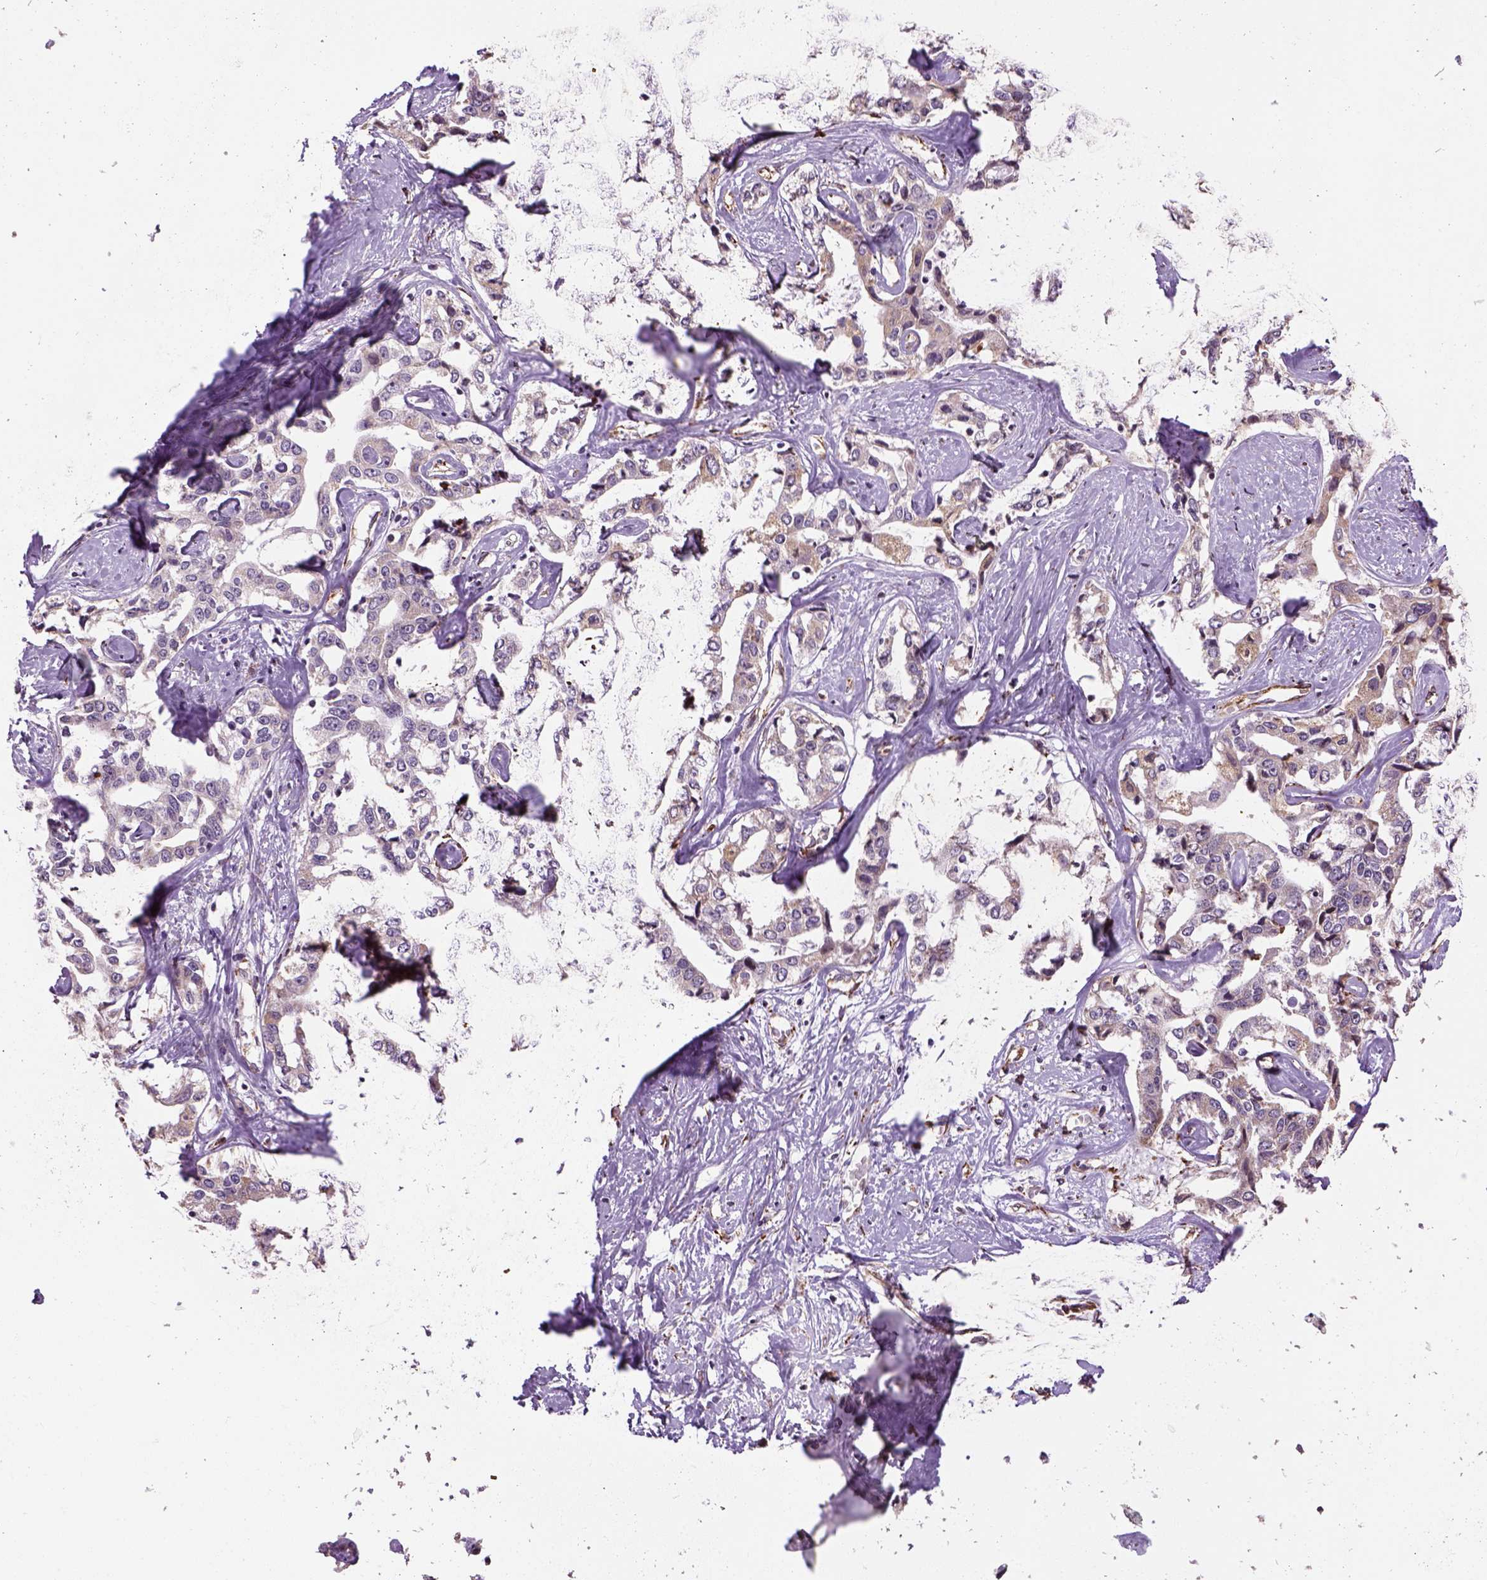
{"staining": {"intensity": "weak", "quantity": "<25%", "location": "cytoplasmic/membranous"}, "tissue": "liver cancer", "cell_type": "Tumor cells", "image_type": "cancer", "snomed": [{"axis": "morphology", "description": "Cholangiocarcinoma"}, {"axis": "topography", "description": "Liver"}], "caption": "Immunohistochemical staining of human cholangiocarcinoma (liver) demonstrates no significant expression in tumor cells. (IHC, brightfield microscopy, high magnification).", "gene": "XK", "patient": {"sex": "male", "age": 59}}